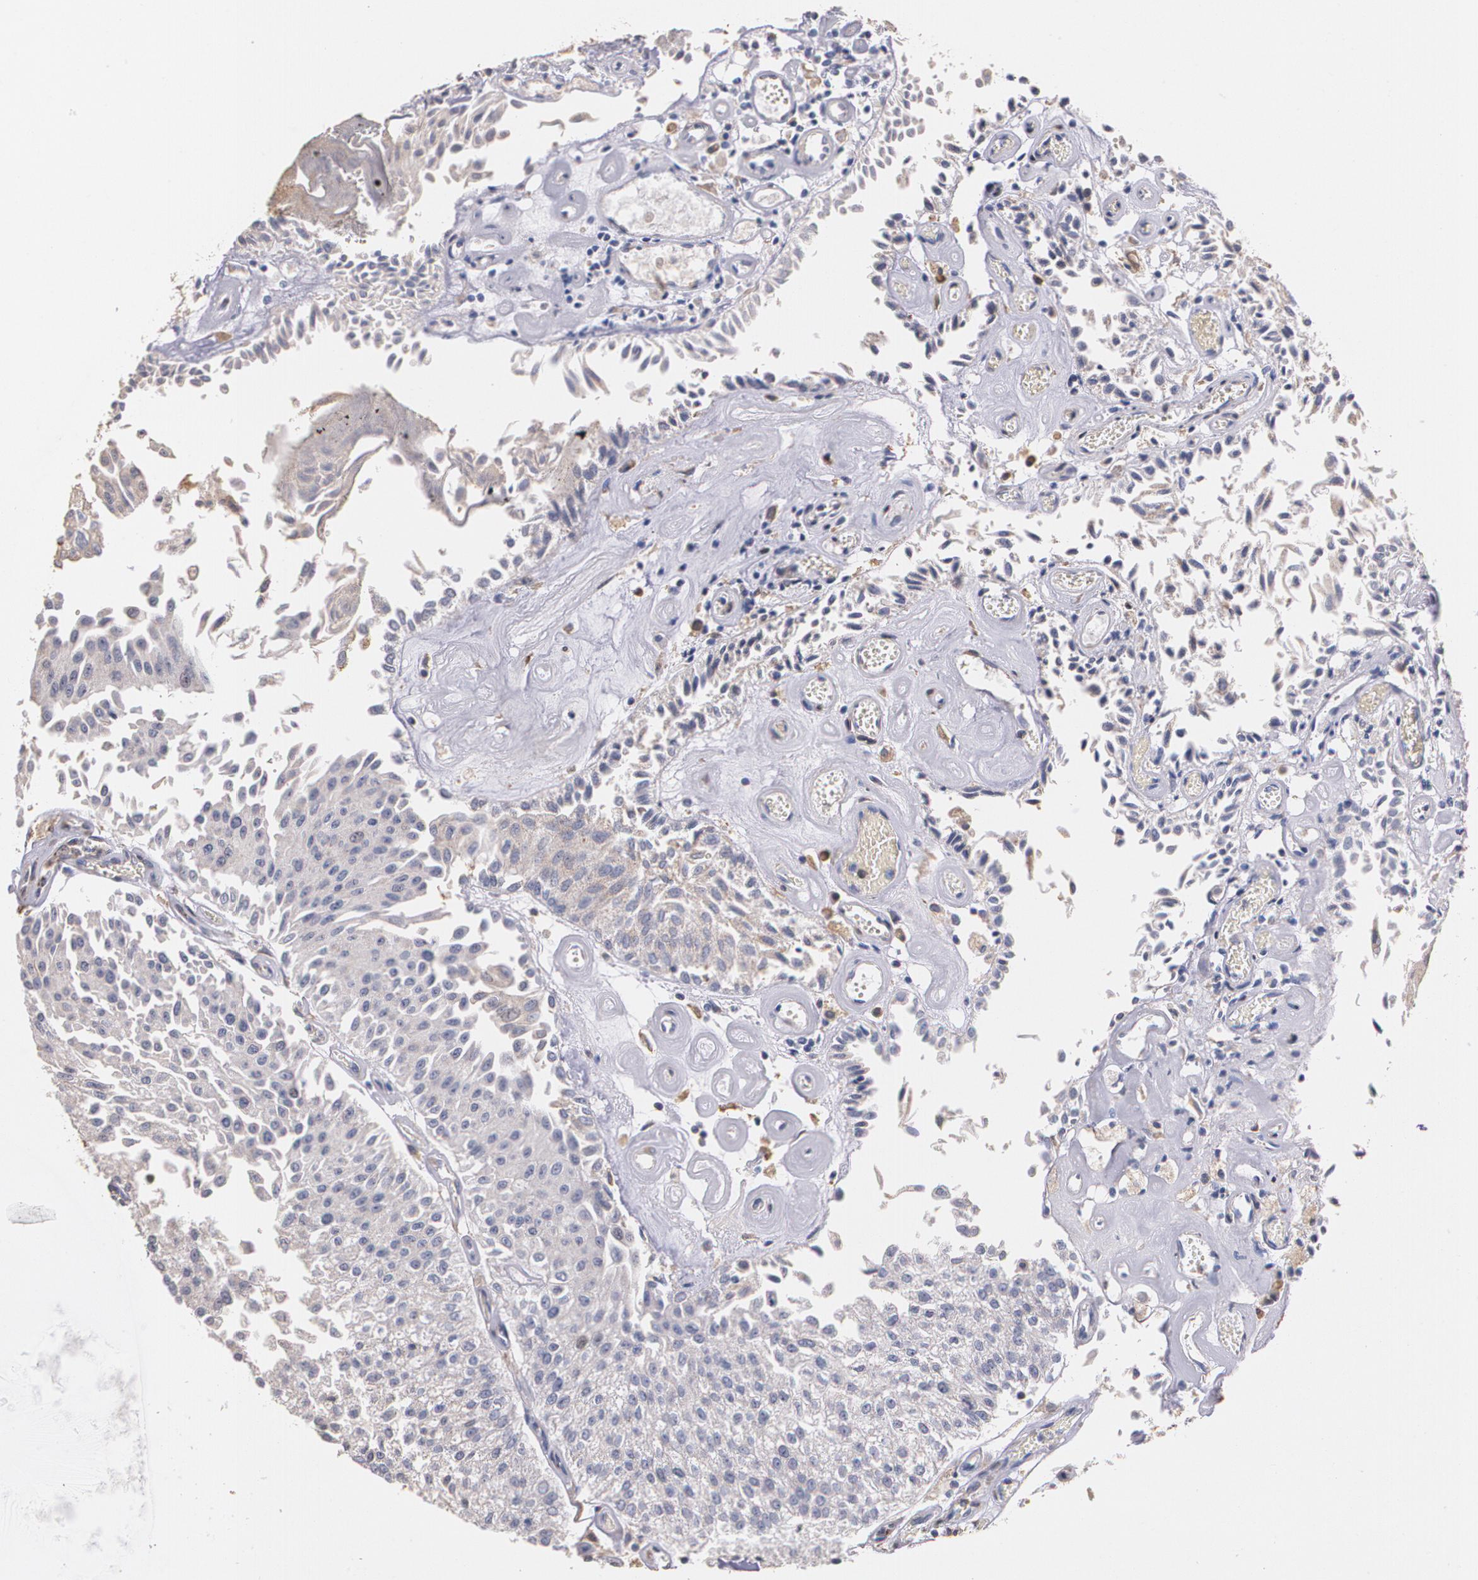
{"staining": {"intensity": "weak", "quantity": ">75%", "location": "cytoplasmic/membranous"}, "tissue": "urothelial cancer", "cell_type": "Tumor cells", "image_type": "cancer", "snomed": [{"axis": "morphology", "description": "Urothelial carcinoma, Low grade"}, {"axis": "topography", "description": "Urinary bladder"}], "caption": "IHC histopathology image of neoplastic tissue: human urothelial carcinoma (low-grade) stained using immunohistochemistry shows low levels of weak protein expression localized specifically in the cytoplasmic/membranous of tumor cells, appearing as a cytoplasmic/membranous brown color.", "gene": "ATF3", "patient": {"sex": "male", "age": 86}}